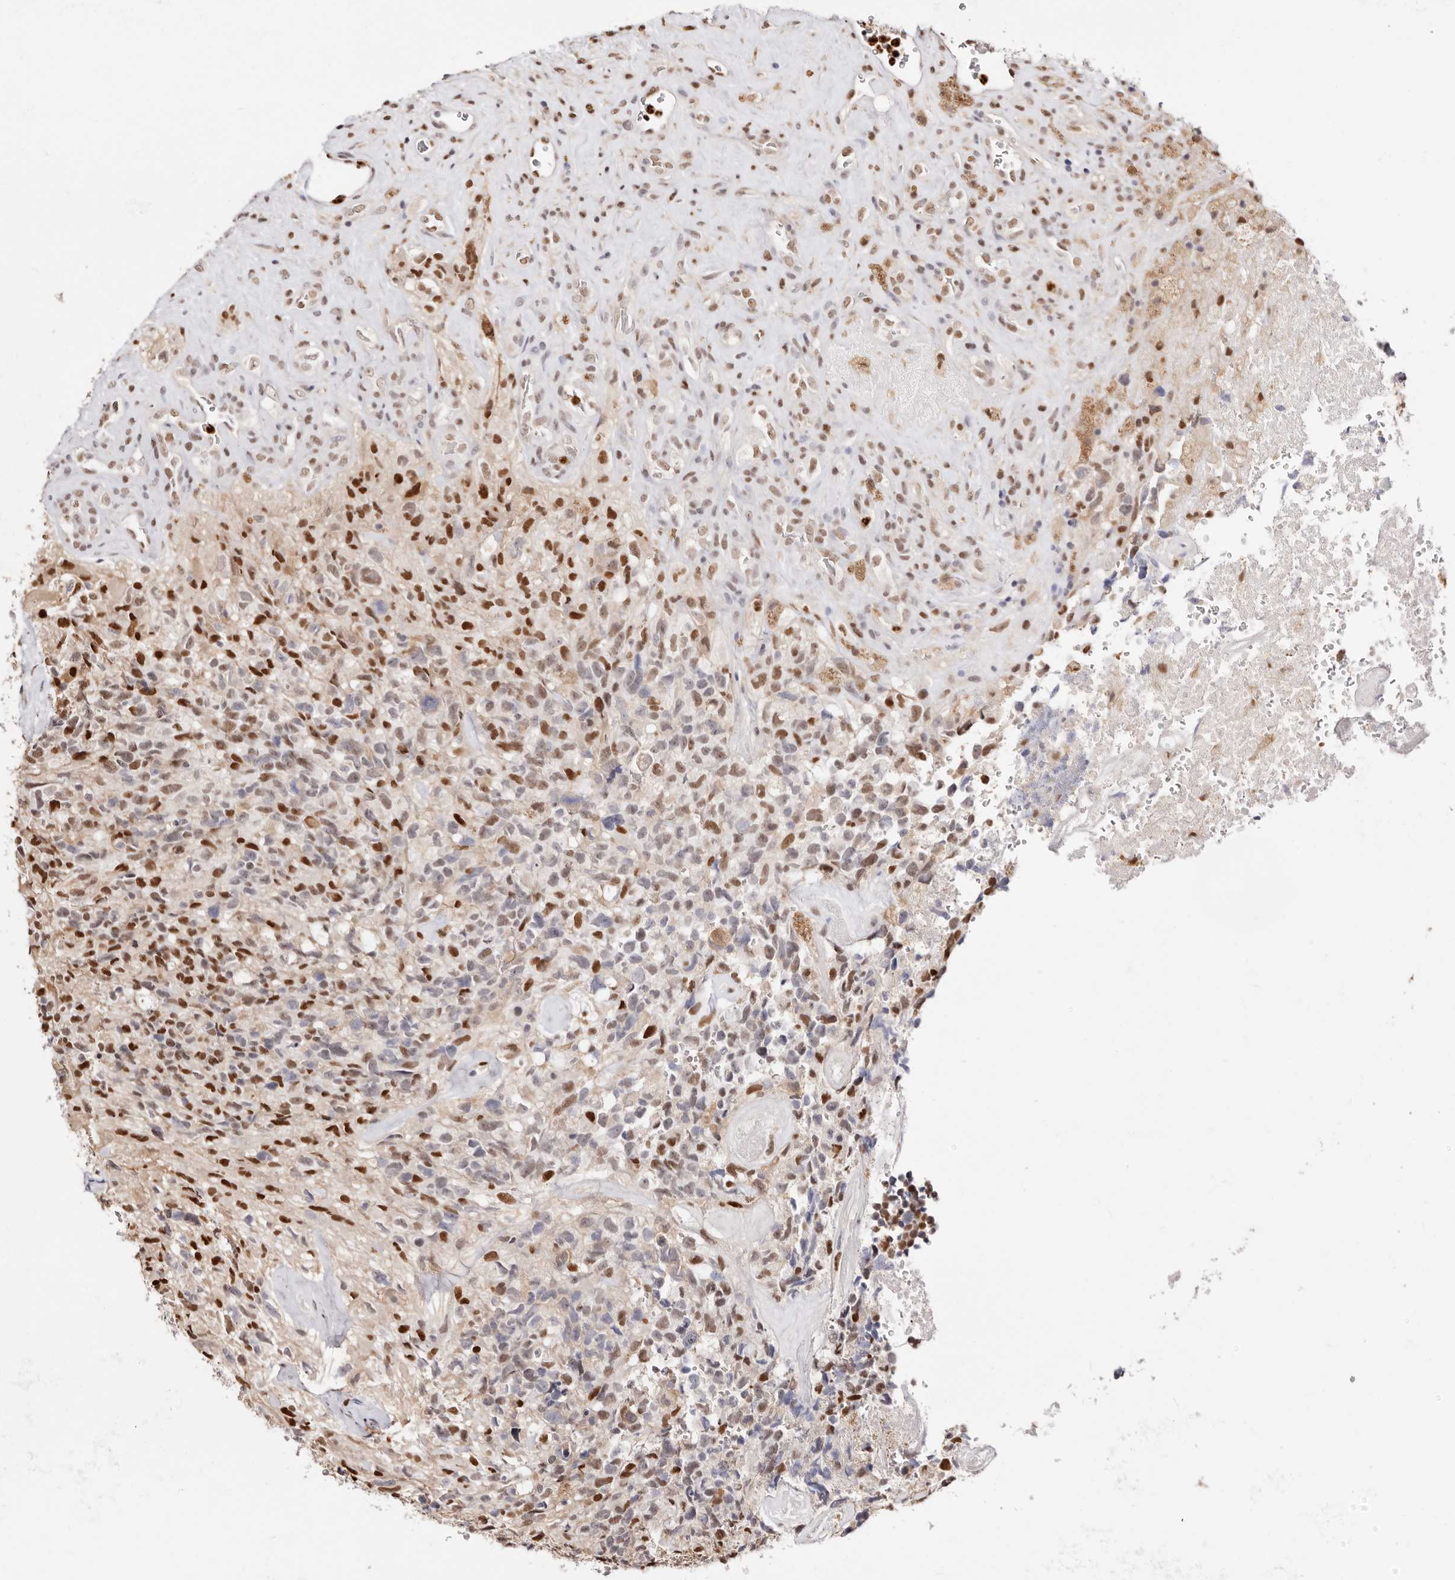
{"staining": {"intensity": "strong", "quantity": "25%-75%", "location": "nuclear"}, "tissue": "glioma", "cell_type": "Tumor cells", "image_type": "cancer", "snomed": [{"axis": "morphology", "description": "Glioma, malignant, High grade"}, {"axis": "topography", "description": "Brain"}], "caption": "Human glioma stained for a protein (brown) shows strong nuclear positive expression in about 25%-75% of tumor cells.", "gene": "TKT", "patient": {"sex": "male", "age": 69}}